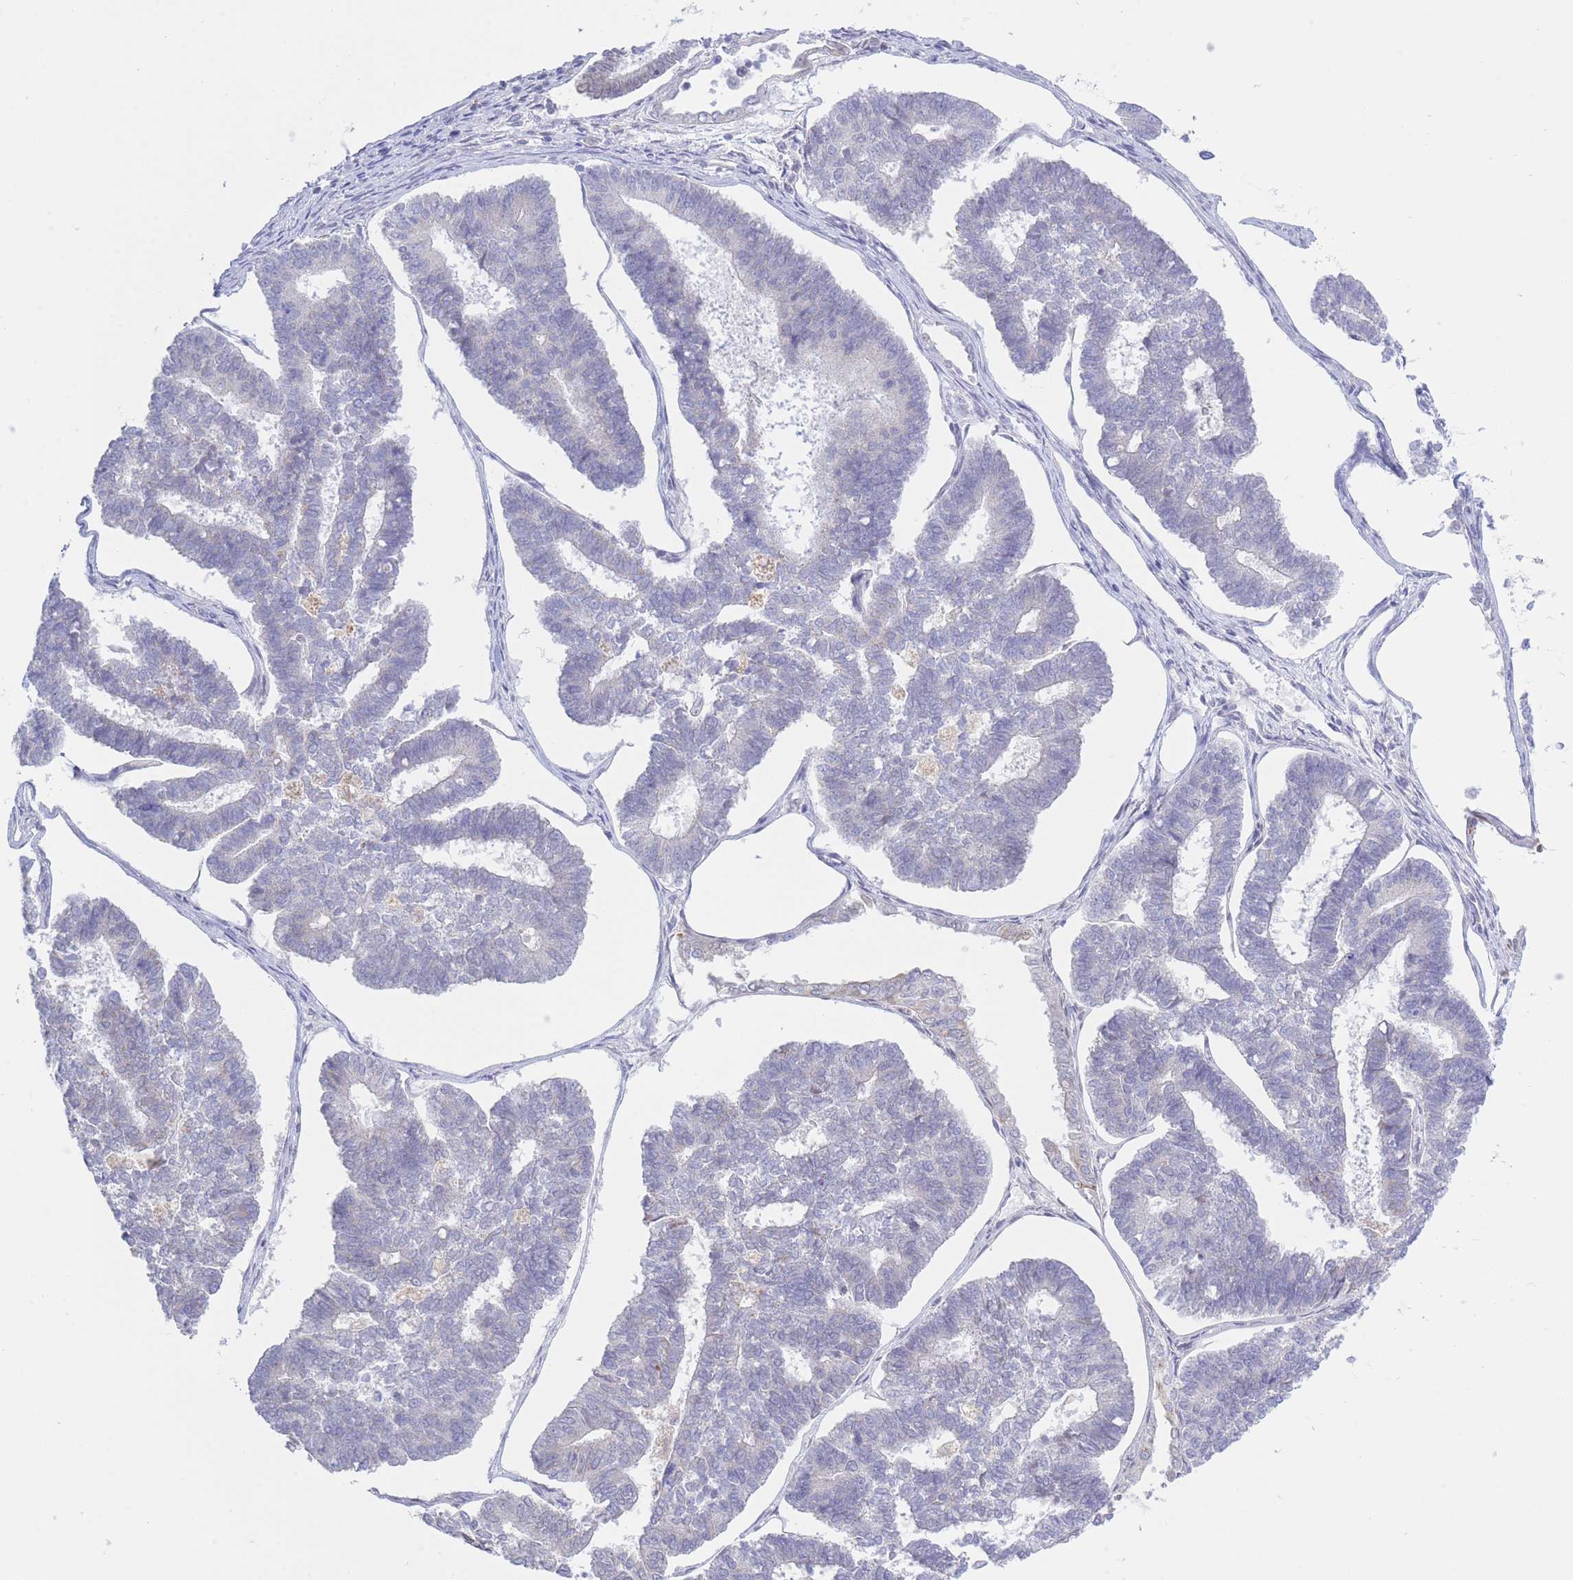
{"staining": {"intensity": "negative", "quantity": "none", "location": "none"}, "tissue": "endometrial cancer", "cell_type": "Tumor cells", "image_type": "cancer", "snomed": [{"axis": "morphology", "description": "Adenocarcinoma, NOS"}, {"axis": "topography", "description": "Endometrium"}], "caption": "Endometrial cancer (adenocarcinoma) was stained to show a protein in brown. There is no significant expression in tumor cells. (Brightfield microscopy of DAB (3,3'-diaminobenzidine) IHC at high magnification).", "gene": "NANP", "patient": {"sex": "female", "age": 70}}